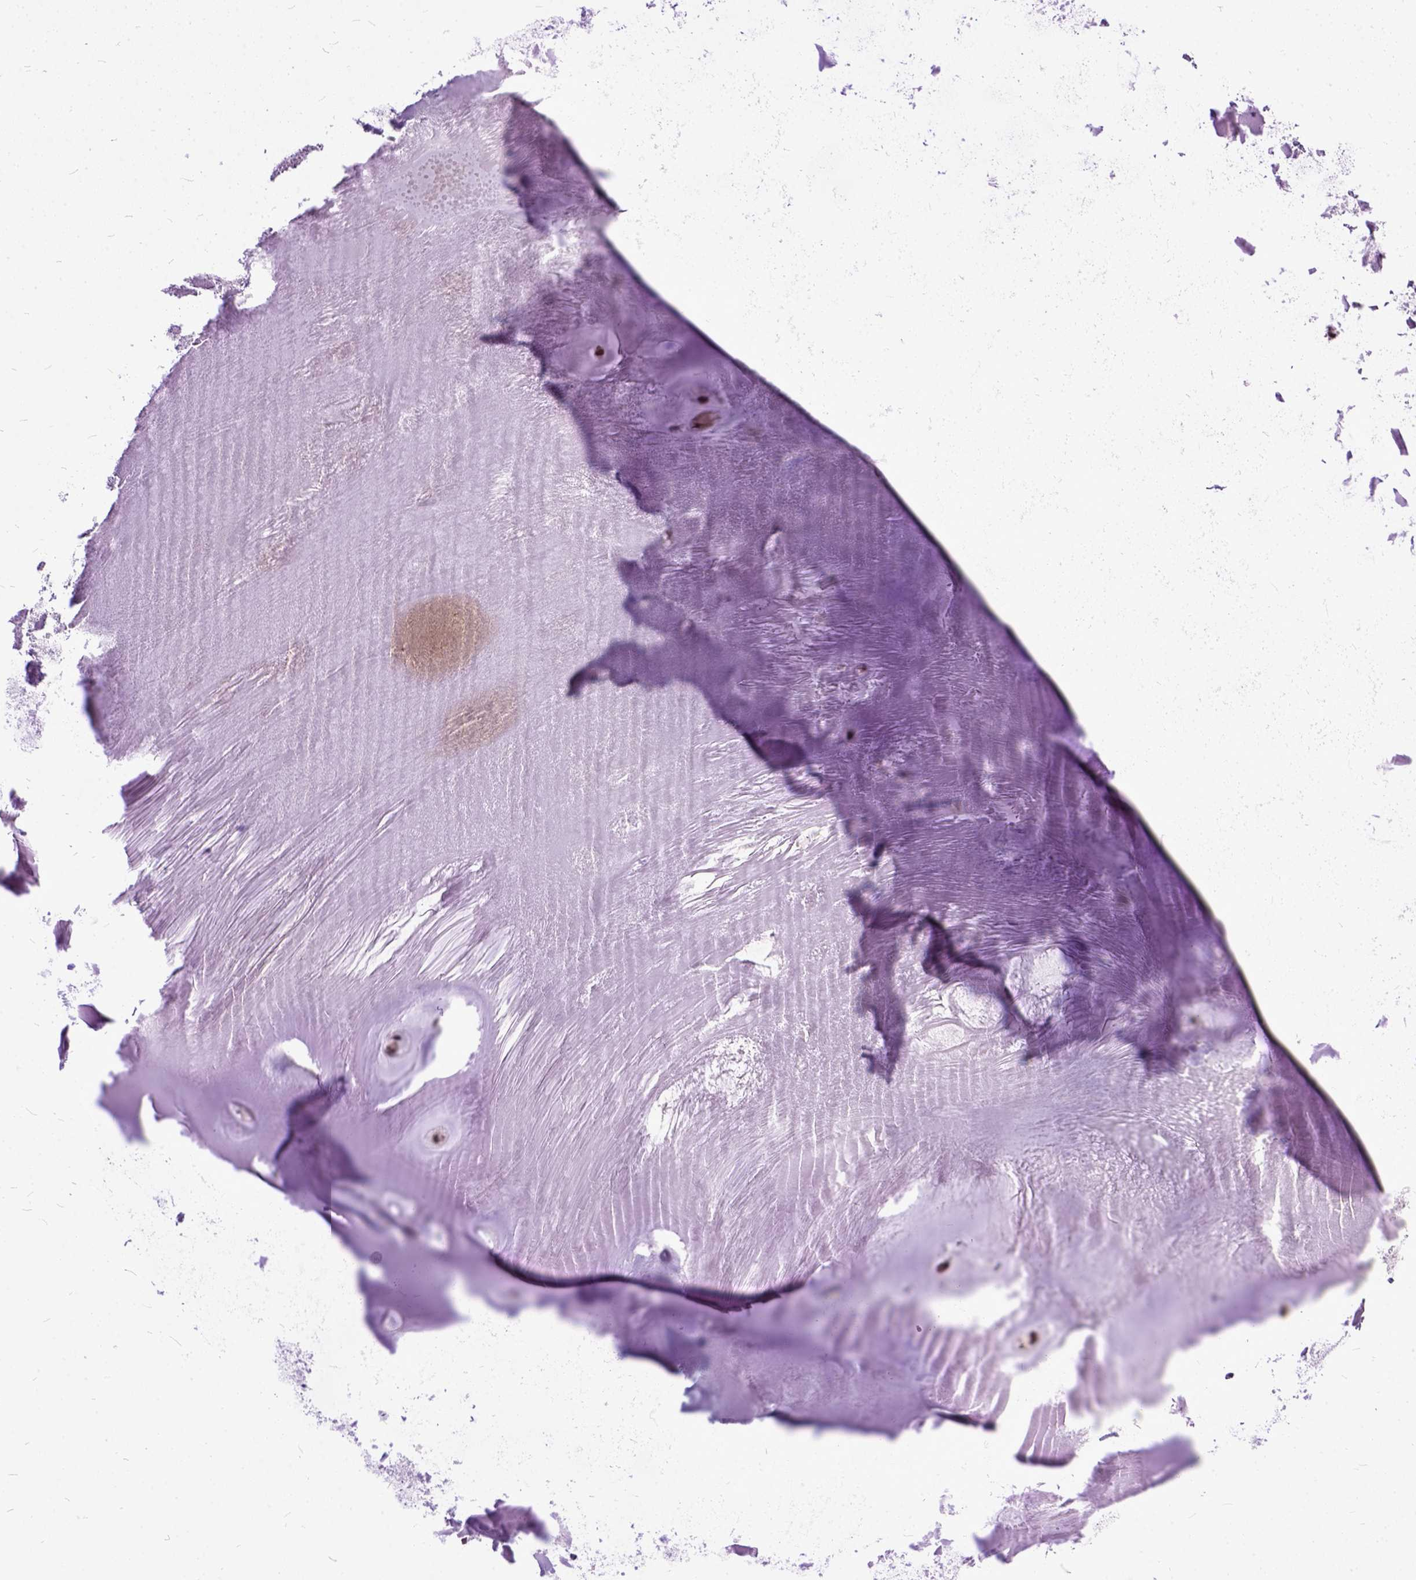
{"staining": {"intensity": "moderate", "quantity": ">75%", "location": "nuclear"}, "tissue": "soft tissue", "cell_type": "Chondrocytes", "image_type": "normal", "snomed": [{"axis": "morphology", "description": "Normal tissue, NOS"}, {"axis": "morphology", "description": "Squamous cell carcinoma, NOS"}, {"axis": "topography", "description": "Cartilage tissue"}, {"axis": "topography", "description": "Bronchus"}, {"axis": "topography", "description": "Lung"}], "caption": "Brown immunohistochemical staining in benign human soft tissue exhibits moderate nuclear expression in about >75% of chondrocytes. The protein of interest is stained brown, and the nuclei are stained in blue (DAB (3,3'-diaminobenzidine) IHC with brightfield microscopy, high magnification).", "gene": "ORC5", "patient": {"sex": "male", "age": 66}}